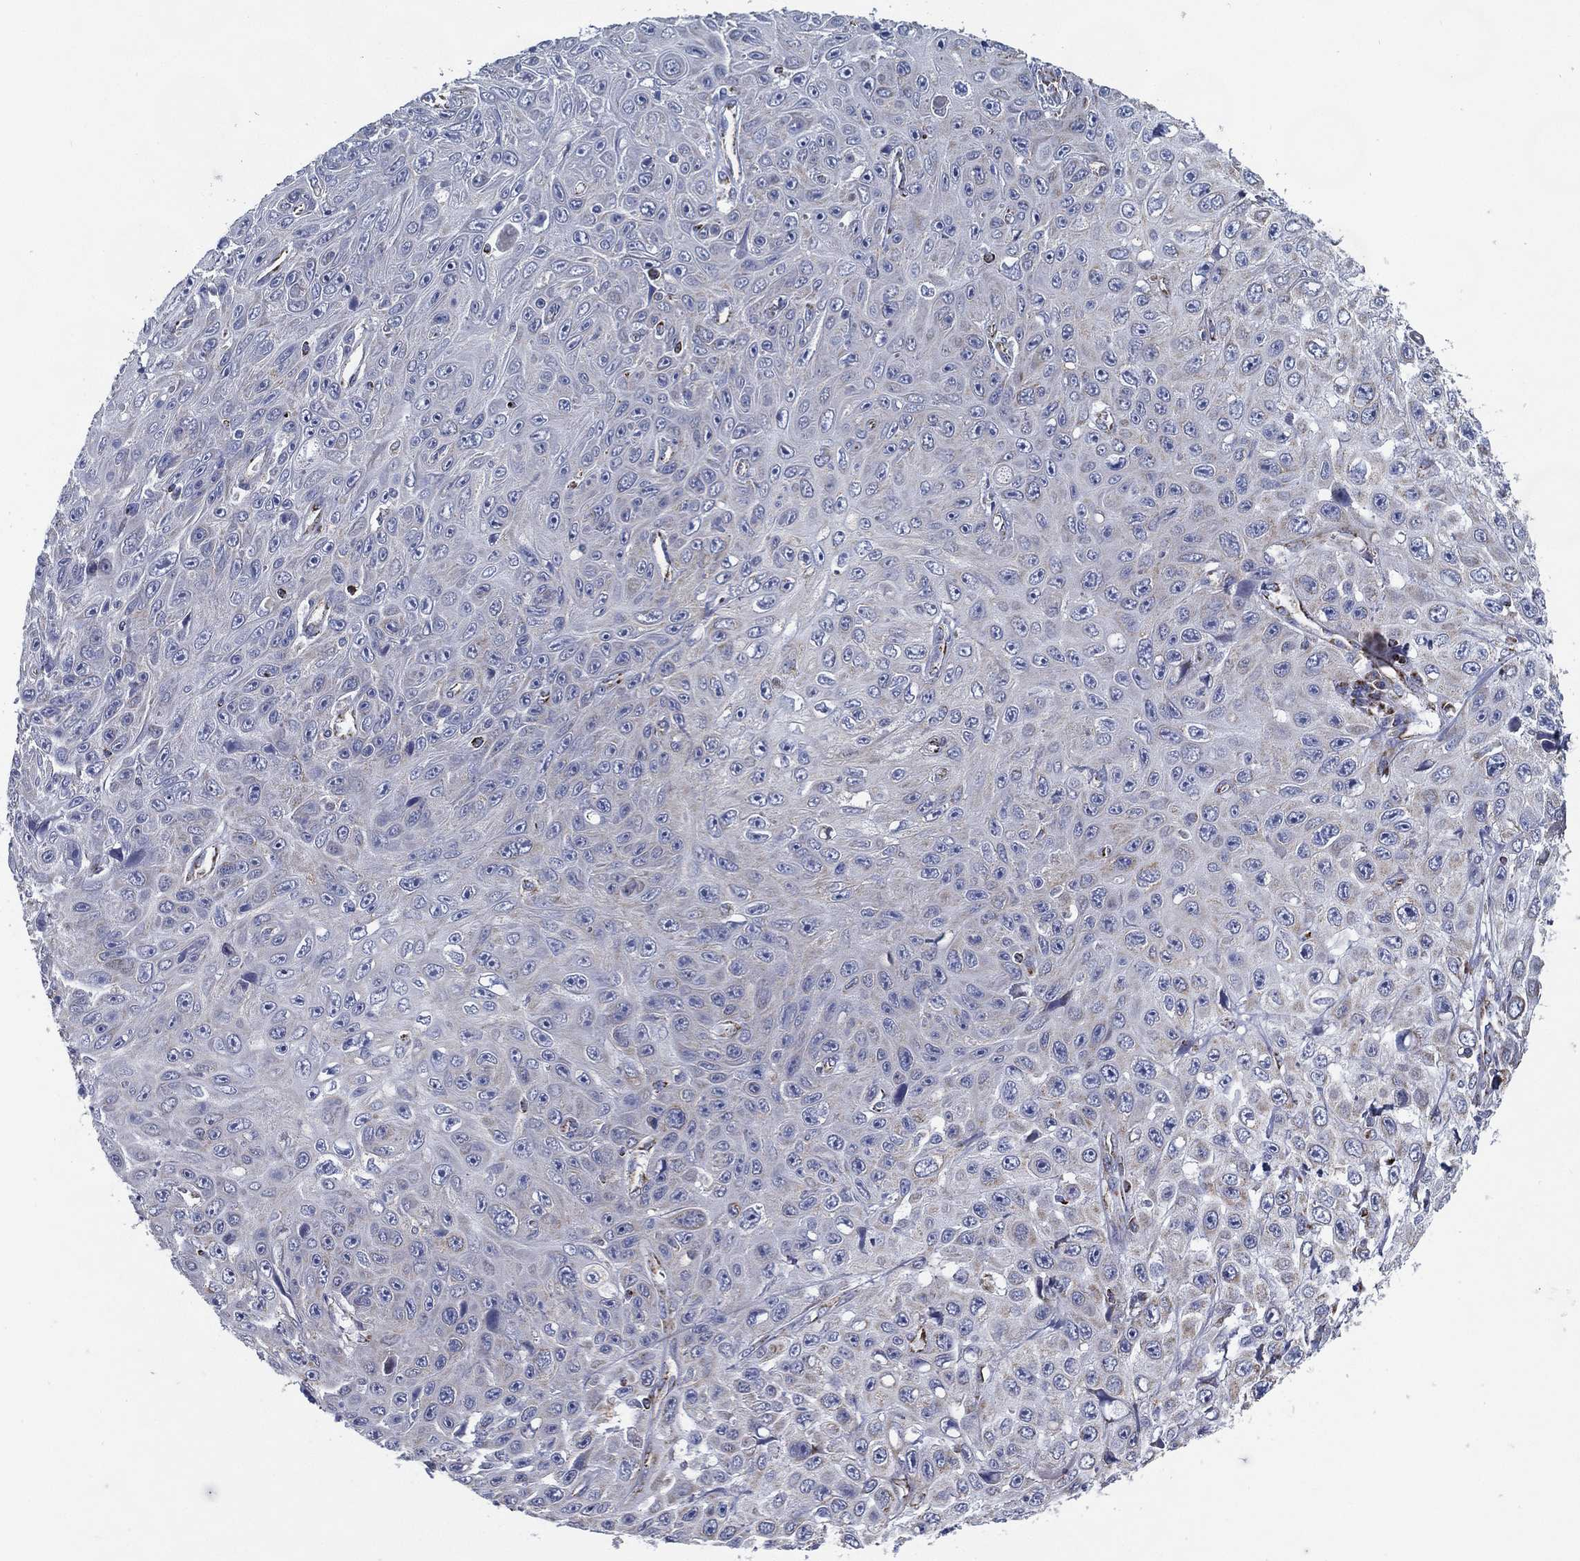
{"staining": {"intensity": "negative", "quantity": "none", "location": "none"}, "tissue": "skin cancer", "cell_type": "Tumor cells", "image_type": "cancer", "snomed": [{"axis": "morphology", "description": "Squamous cell carcinoma, NOS"}, {"axis": "topography", "description": "Skin"}], "caption": "An immunohistochemistry (IHC) image of skin cancer is shown. There is no staining in tumor cells of skin cancer. (DAB IHC visualized using brightfield microscopy, high magnification).", "gene": "SFXN1", "patient": {"sex": "male", "age": 82}}